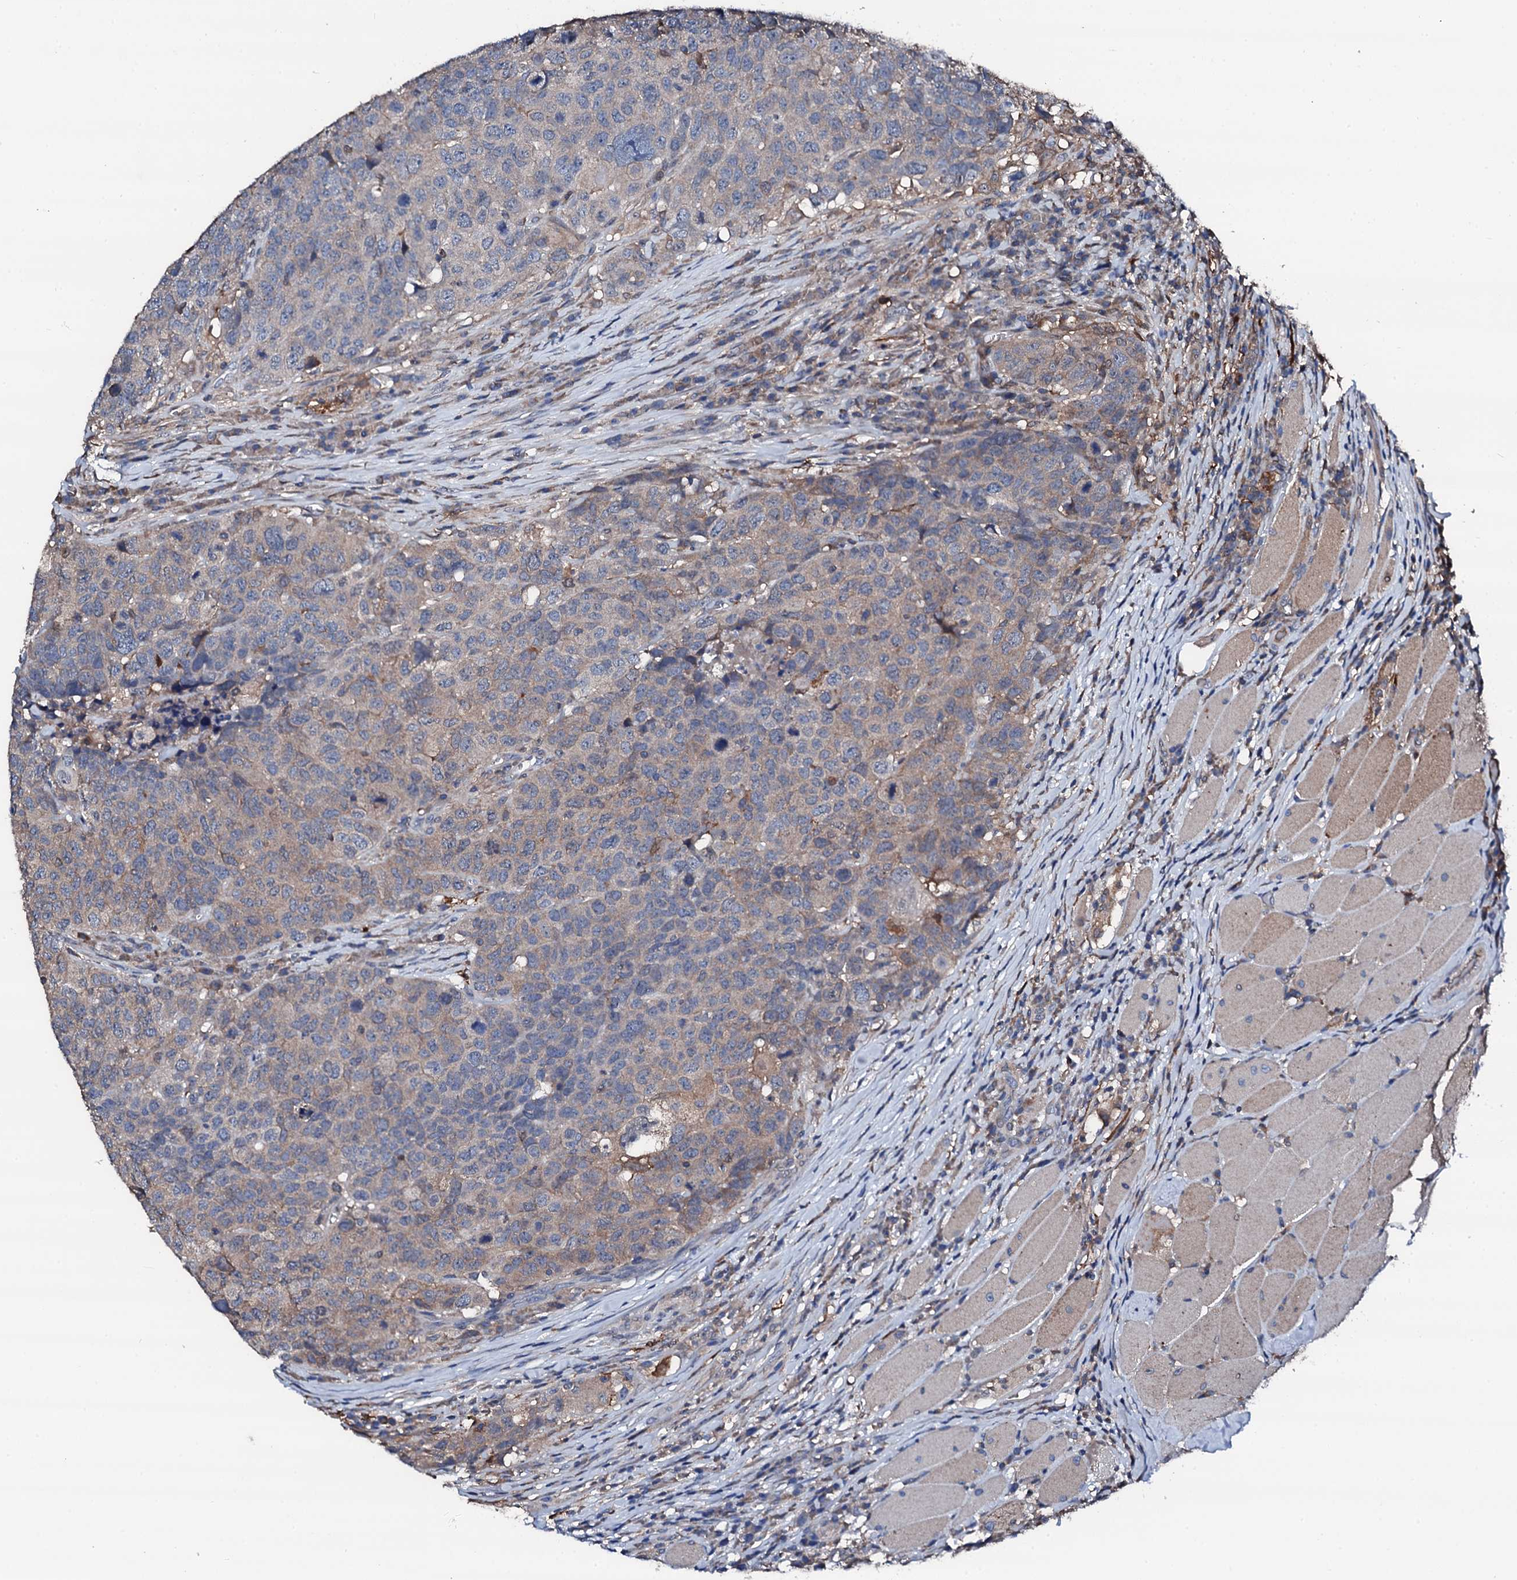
{"staining": {"intensity": "weak", "quantity": "<25%", "location": "cytoplasmic/membranous"}, "tissue": "head and neck cancer", "cell_type": "Tumor cells", "image_type": "cancer", "snomed": [{"axis": "morphology", "description": "Squamous cell carcinoma, NOS"}, {"axis": "topography", "description": "Head-Neck"}], "caption": "Head and neck cancer stained for a protein using IHC shows no staining tumor cells.", "gene": "TRAFD1", "patient": {"sex": "male", "age": 66}}